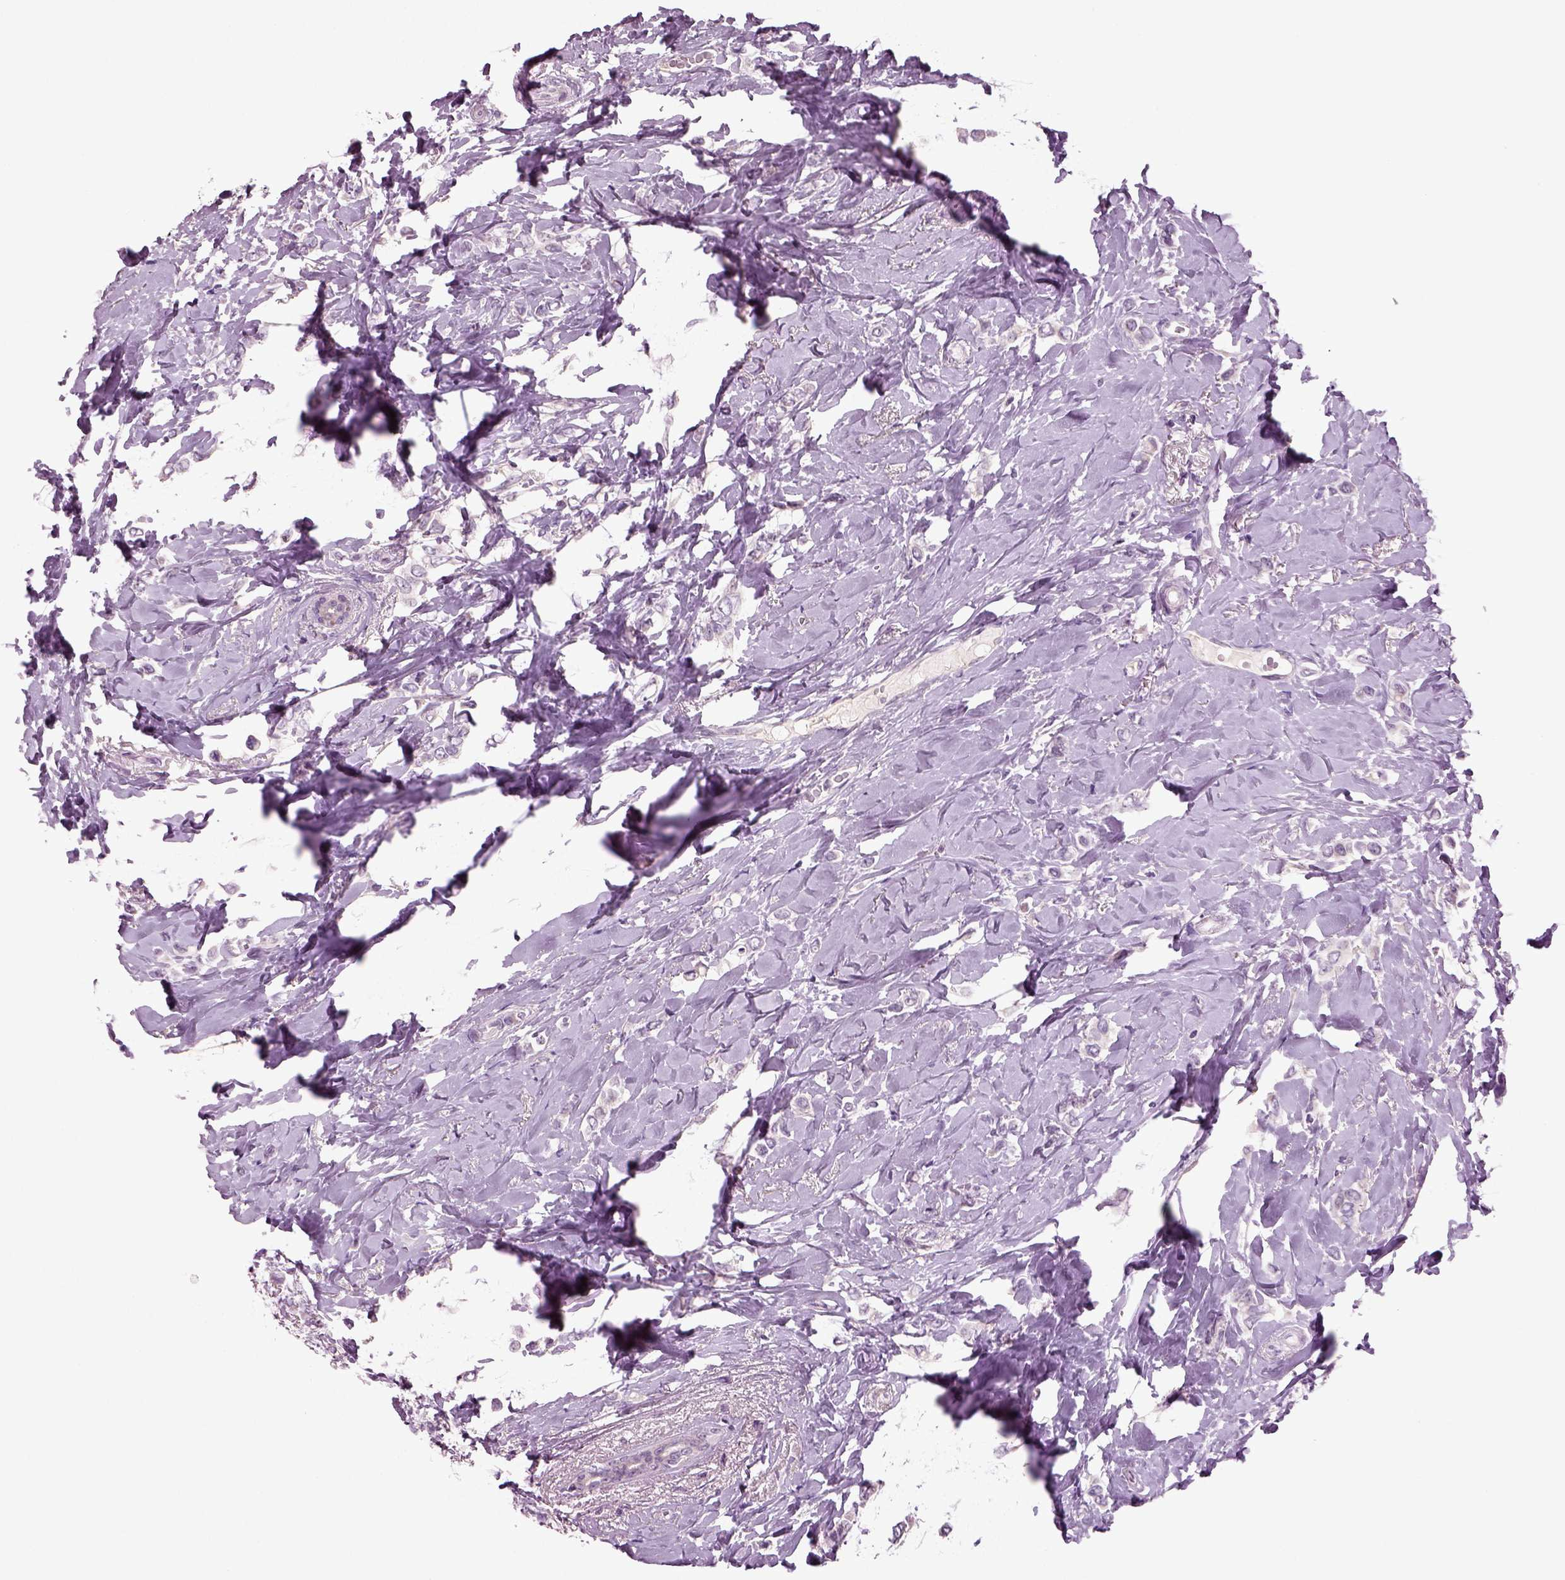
{"staining": {"intensity": "negative", "quantity": "none", "location": "none"}, "tissue": "breast cancer", "cell_type": "Tumor cells", "image_type": "cancer", "snomed": [{"axis": "morphology", "description": "Lobular carcinoma"}, {"axis": "topography", "description": "Breast"}], "caption": "Human breast lobular carcinoma stained for a protein using immunohistochemistry displays no staining in tumor cells.", "gene": "COL9A2", "patient": {"sex": "female", "age": 66}}